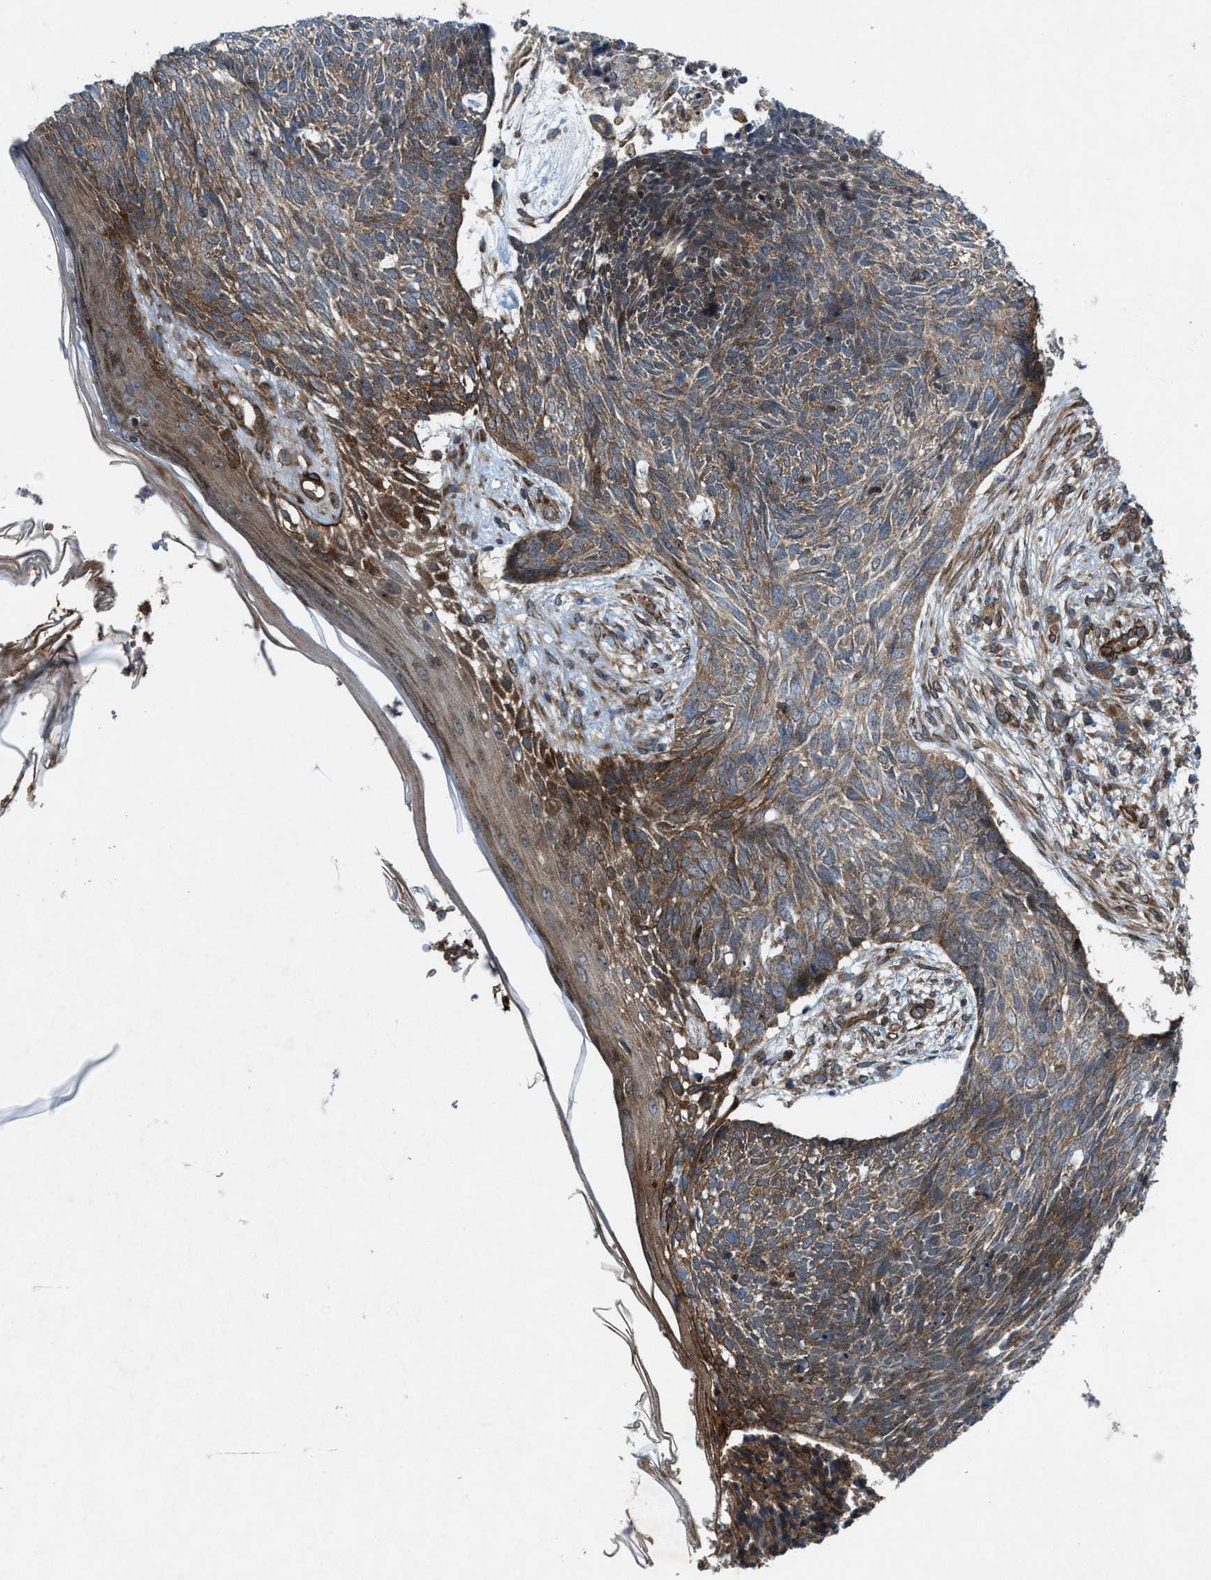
{"staining": {"intensity": "moderate", "quantity": ">75%", "location": "cytoplasmic/membranous"}, "tissue": "skin cancer", "cell_type": "Tumor cells", "image_type": "cancer", "snomed": [{"axis": "morphology", "description": "Basal cell carcinoma"}, {"axis": "topography", "description": "Skin"}], "caption": "This is an image of immunohistochemistry (IHC) staining of skin cancer, which shows moderate expression in the cytoplasmic/membranous of tumor cells.", "gene": "URGCP", "patient": {"sex": "female", "age": 84}}